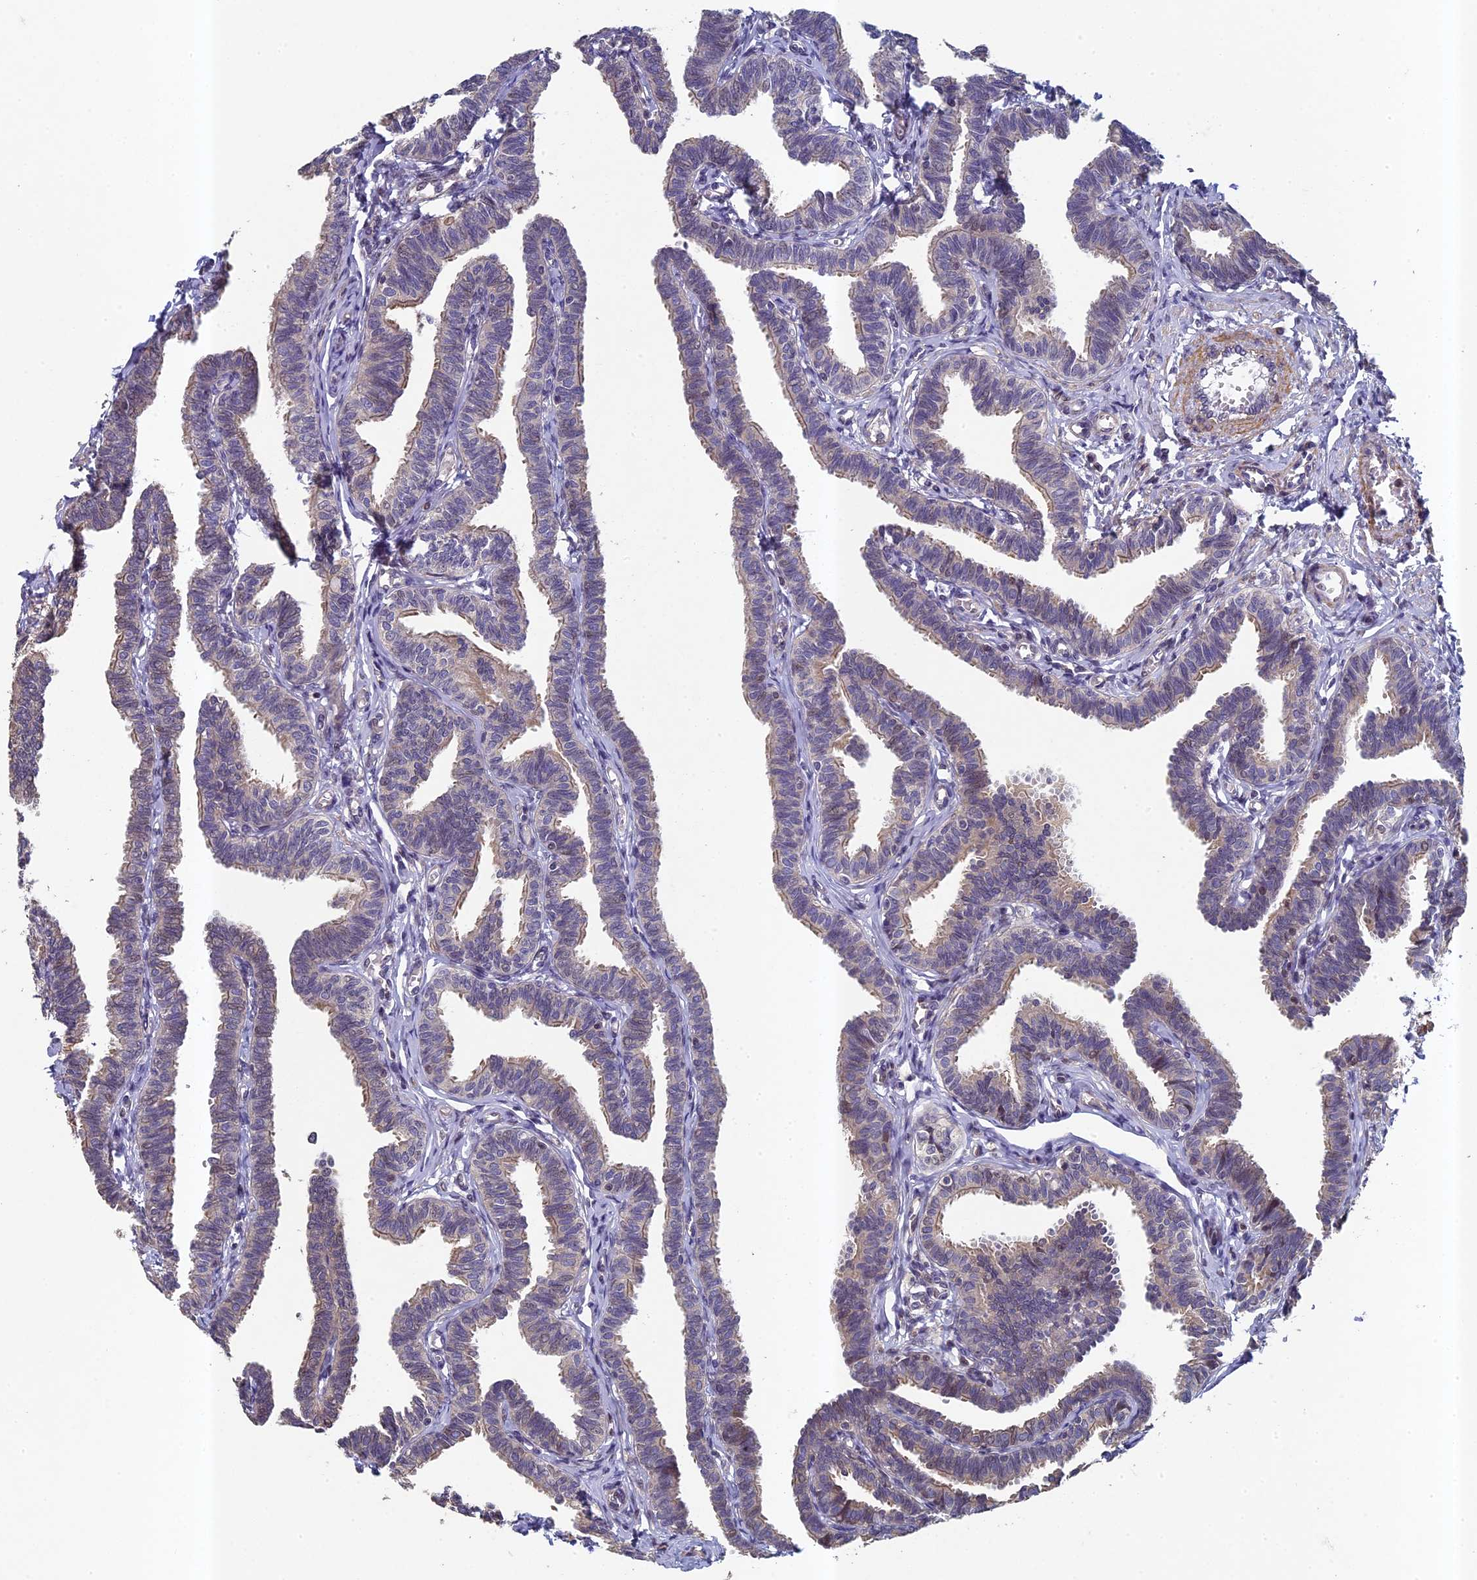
{"staining": {"intensity": "weak", "quantity": "25%-75%", "location": "cytoplasmic/membranous"}, "tissue": "fallopian tube", "cell_type": "Glandular cells", "image_type": "normal", "snomed": [{"axis": "morphology", "description": "Normal tissue, NOS"}, {"axis": "topography", "description": "Fallopian tube"}, {"axis": "topography", "description": "Ovary"}], "caption": "Human fallopian tube stained for a protein (brown) displays weak cytoplasmic/membranous positive staining in about 25%-75% of glandular cells.", "gene": "DIXDC1", "patient": {"sex": "female", "age": 23}}